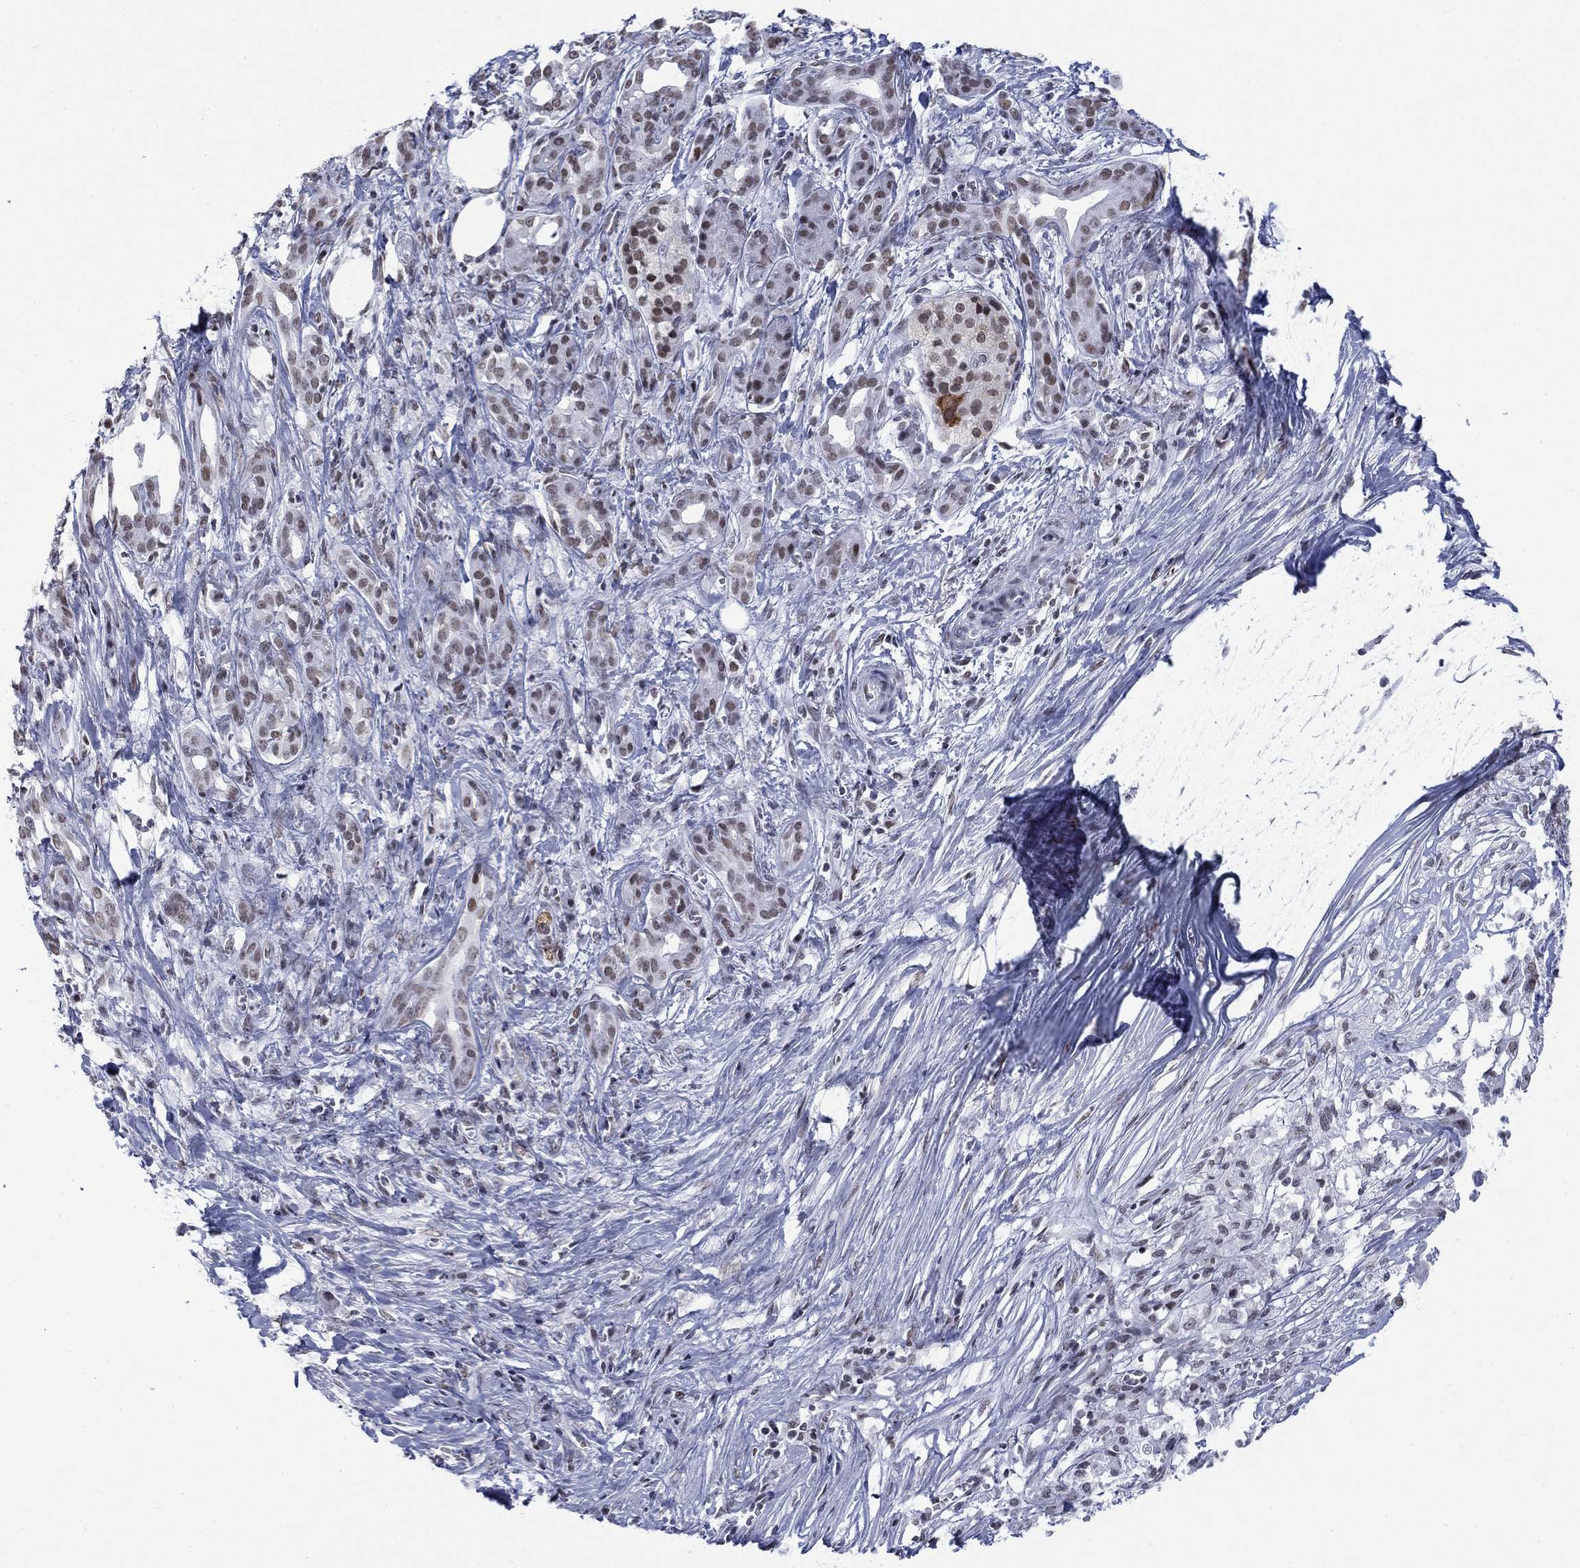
{"staining": {"intensity": "moderate", "quantity": "25%-75%", "location": "nuclear"}, "tissue": "pancreatic cancer", "cell_type": "Tumor cells", "image_type": "cancer", "snomed": [{"axis": "morphology", "description": "Adenocarcinoma, NOS"}, {"axis": "topography", "description": "Pancreas"}], "caption": "This image exhibits immunohistochemistry staining of human pancreatic cancer, with medium moderate nuclear staining in about 25%-75% of tumor cells.", "gene": "NPAS3", "patient": {"sex": "male", "age": 61}}